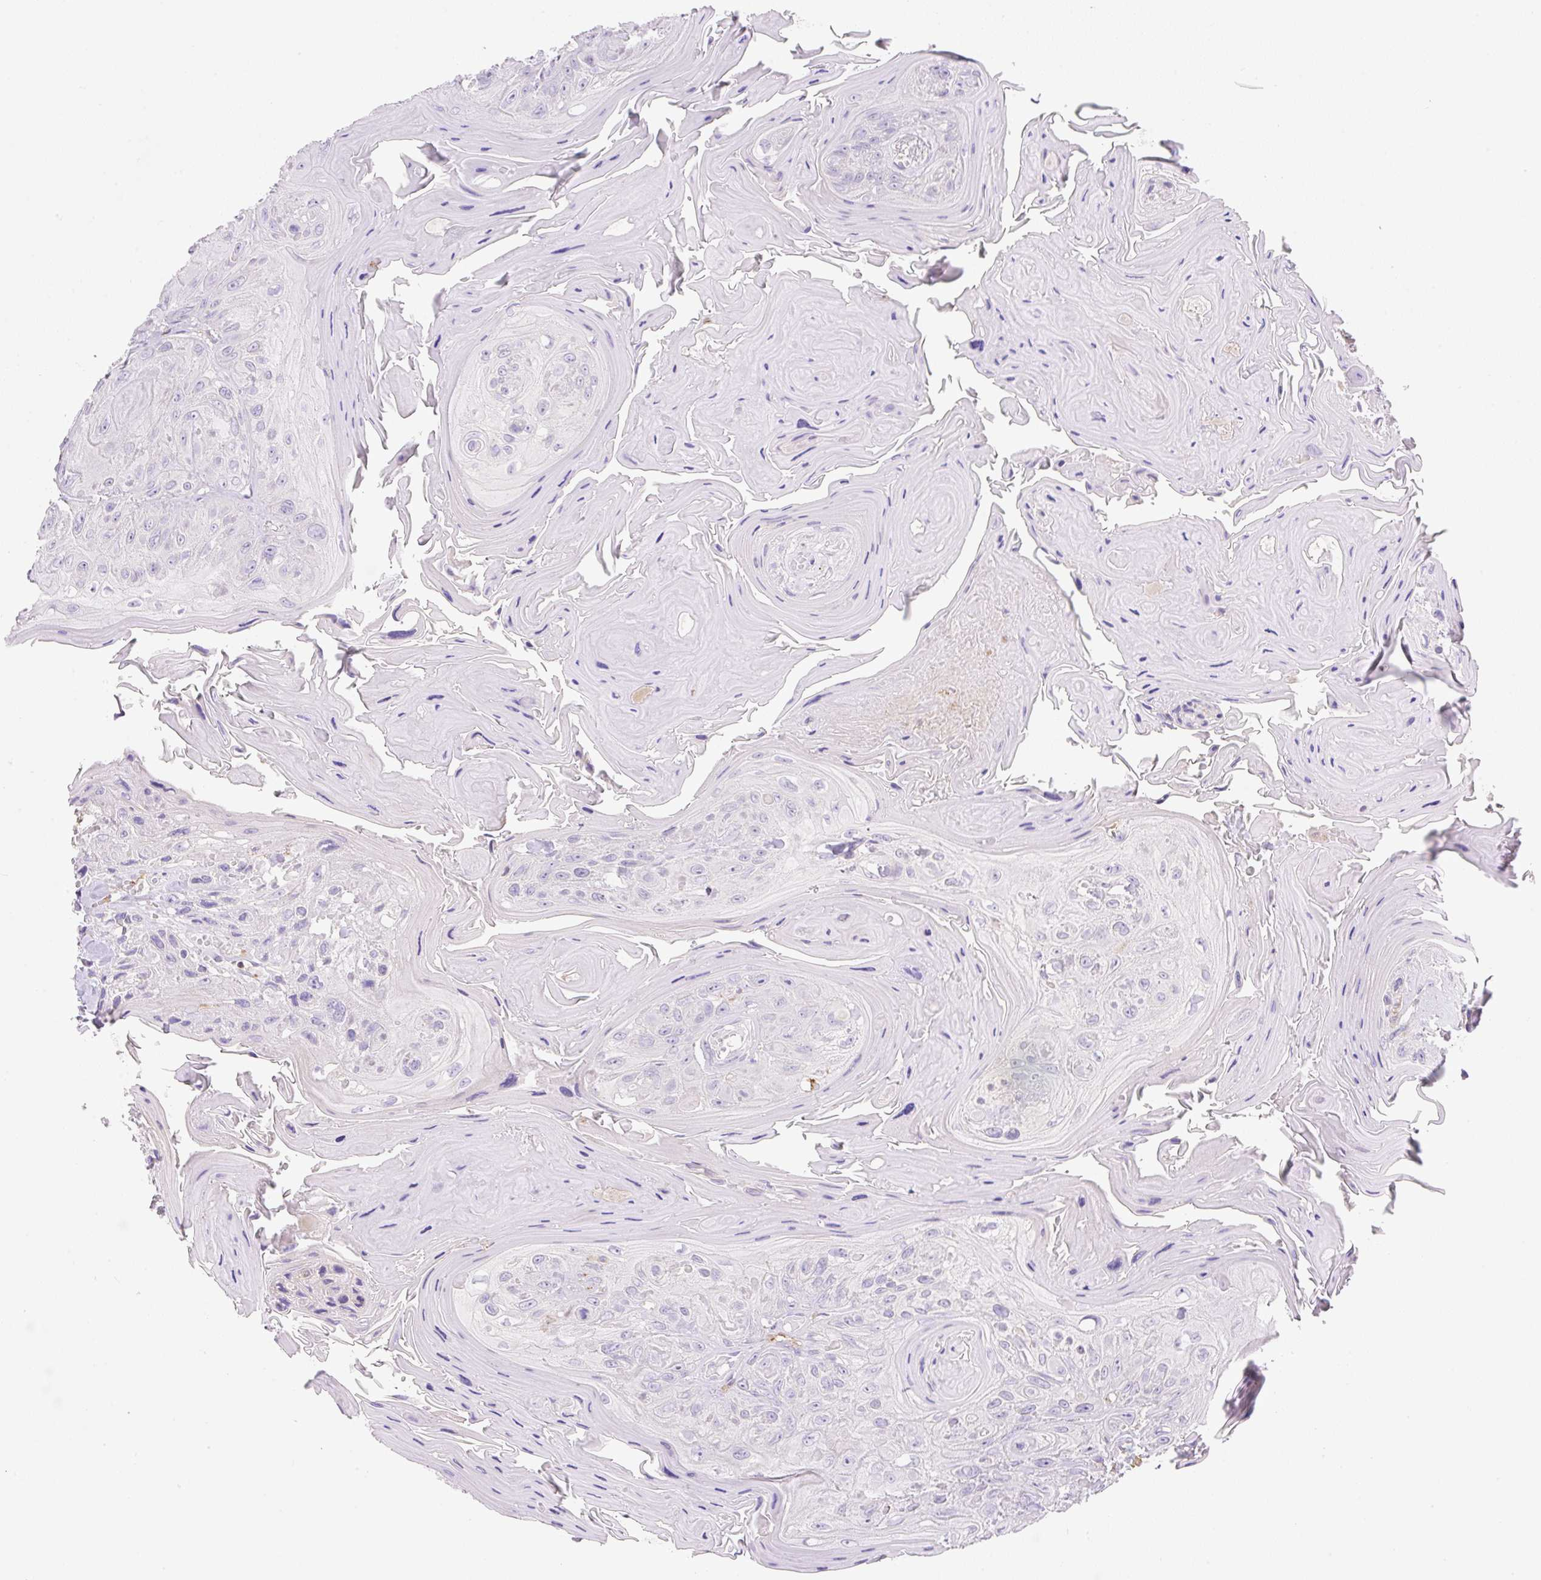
{"staining": {"intensity": "negative", "quantity": "none", "location": "none"}, "tissue": "head and neck cancer", "cell_type": "Tumor cells", "image_type": "cancer", "snomed": [{"axis": "morphology", "description": "Squamous cell carcinoma, NOS"}, {"axis": "topography", "description": "Head-Neck"}], "caption": "Human squamous cell carcinoma (head and neck) stained for a protein using IHC demonstrates no staining in tumor cells.", "gene": "TDRD15", "patient": {"sex": "female", "age": 59}}